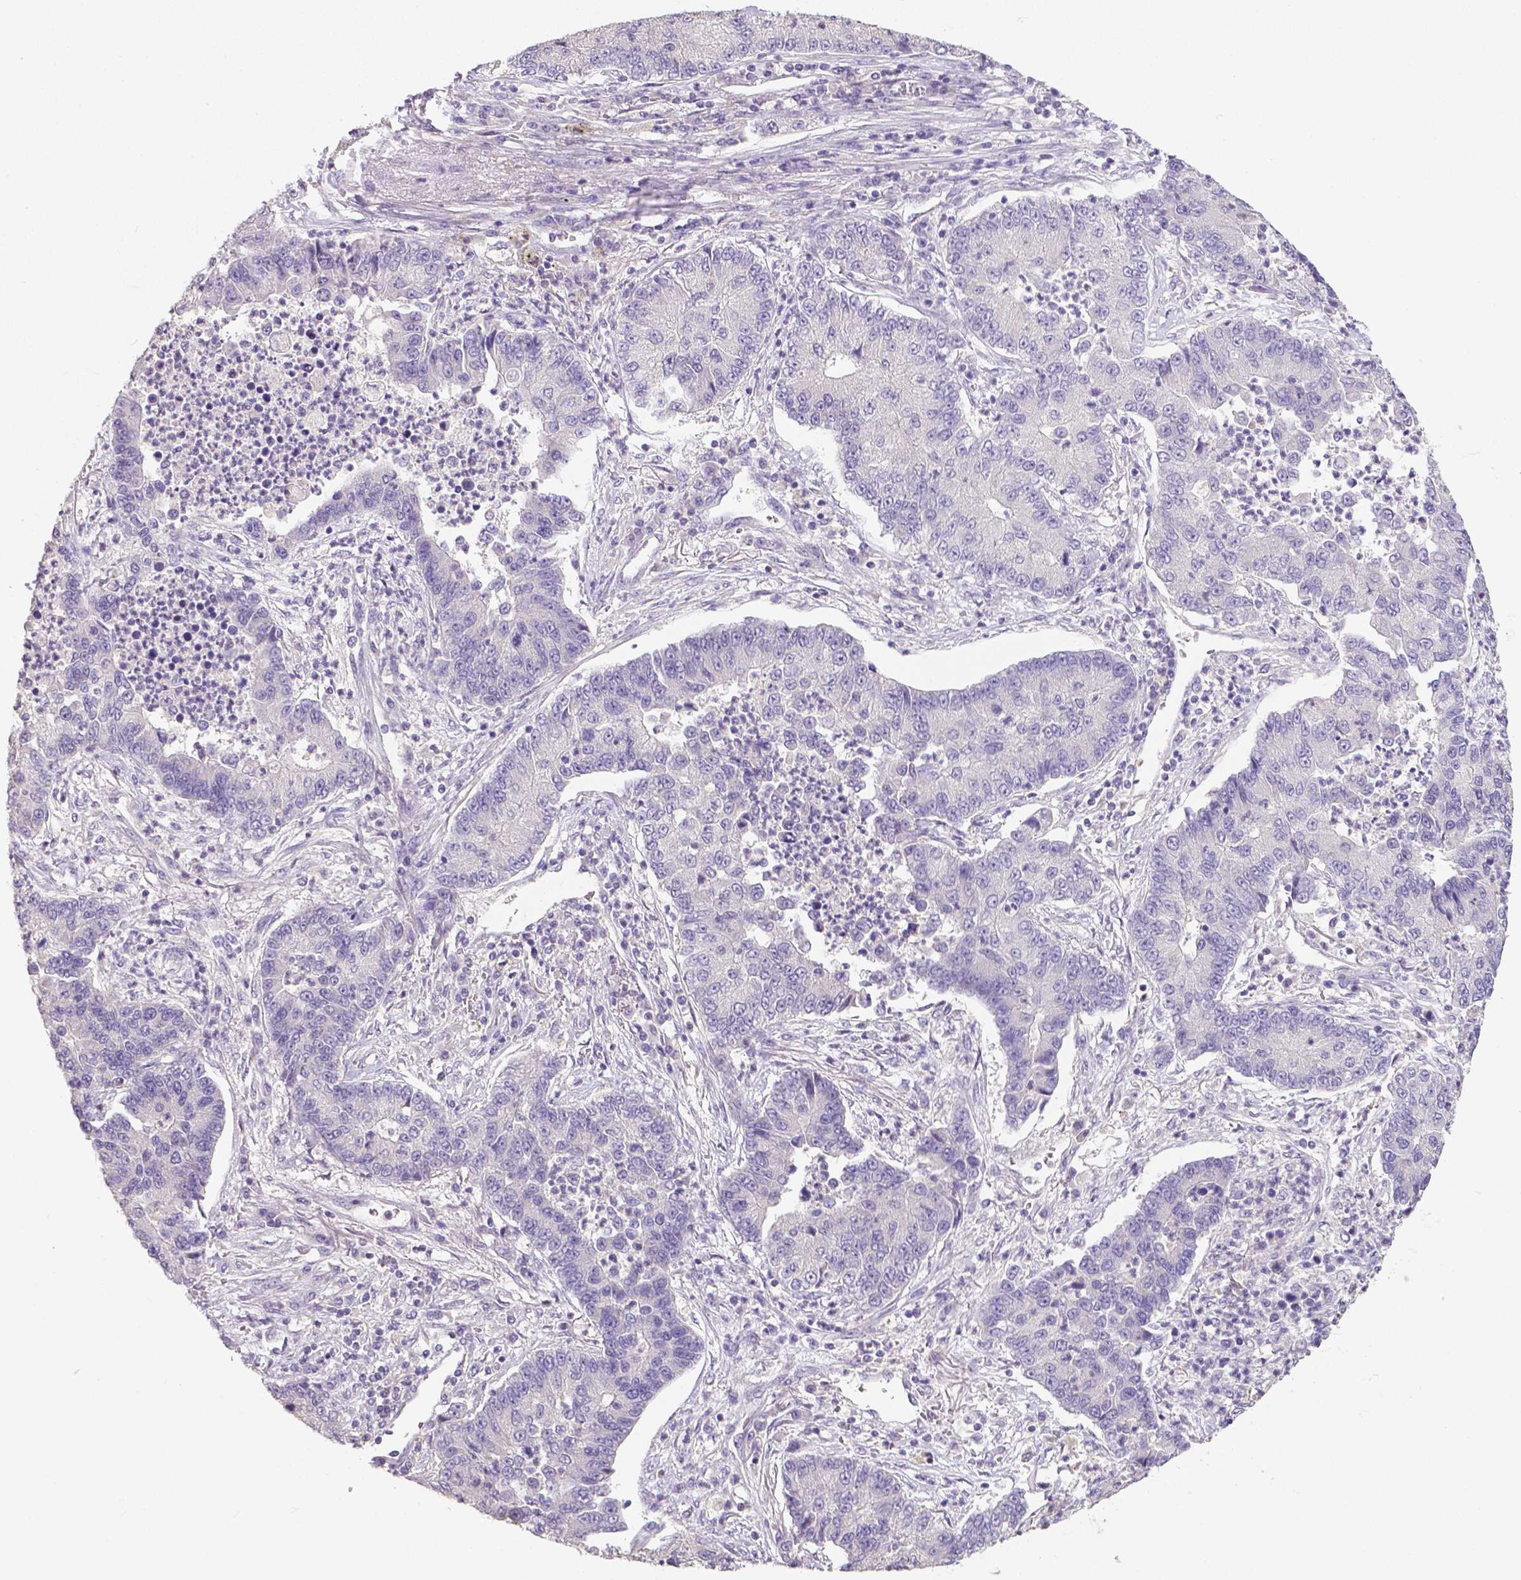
{"staining": {"intensity": "negative", "quantity": "none", "location": "none"}, "tissue": "lung cancer", "cell_type": "Tumor cells", "image_type": "cancer", "snomed": [{"axis": "morphology", "description": "Adenocarcinoma, NOS"}, {"axis": "topography", "description": "Lung"}], "caption": "A high-resolution micrograph shows immunohistochemistry staining of lung cancer (adenocarcinoma), which reveals no significant expression in tumor cells.", "gene": "CRMP1", "patient": {"sex": "female", "age": 57}}